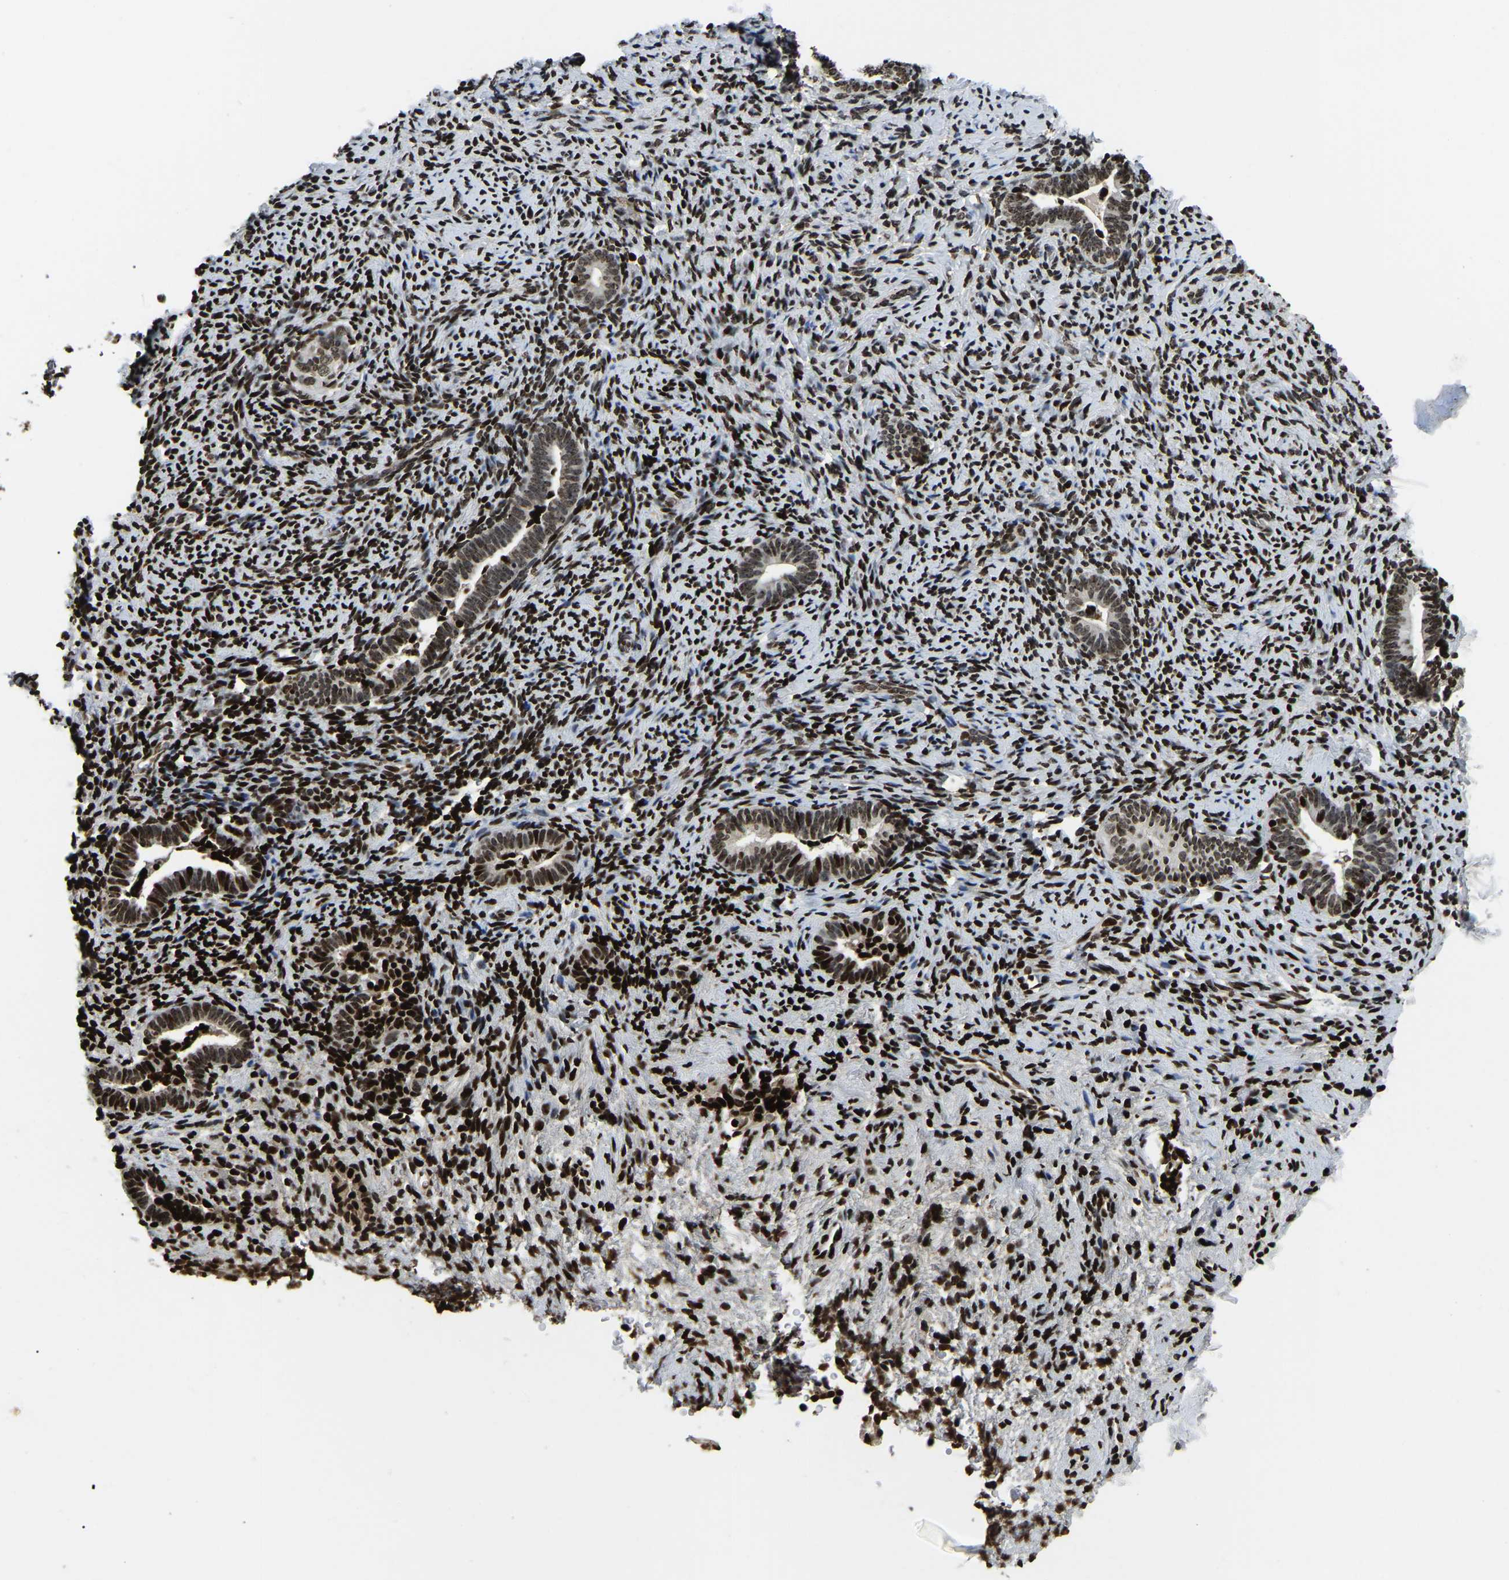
{"staining": {"intensity": "strong", "quantity": "25%-75%", "location": "nuclear"}, "tissue": "endometrium", "cell_type": "Cells in endometrial stroma", "image_type": "normal", "snomed": [{"axis": "morphology", "description": "Normal tissue, NOS"}, {"axis": "topography", "description": "Endometrium"}], "caption": "Brown immunohistochemical staining in unremarkable human endometrium exhibits strong nuclear positivity in about 25%-75% of cells in endometrial stroma. (Brightfield microscopy of DAB IHC at high magnification).", "gene": "LRRC61", "patient": {"sex": "female", "age": 51}}